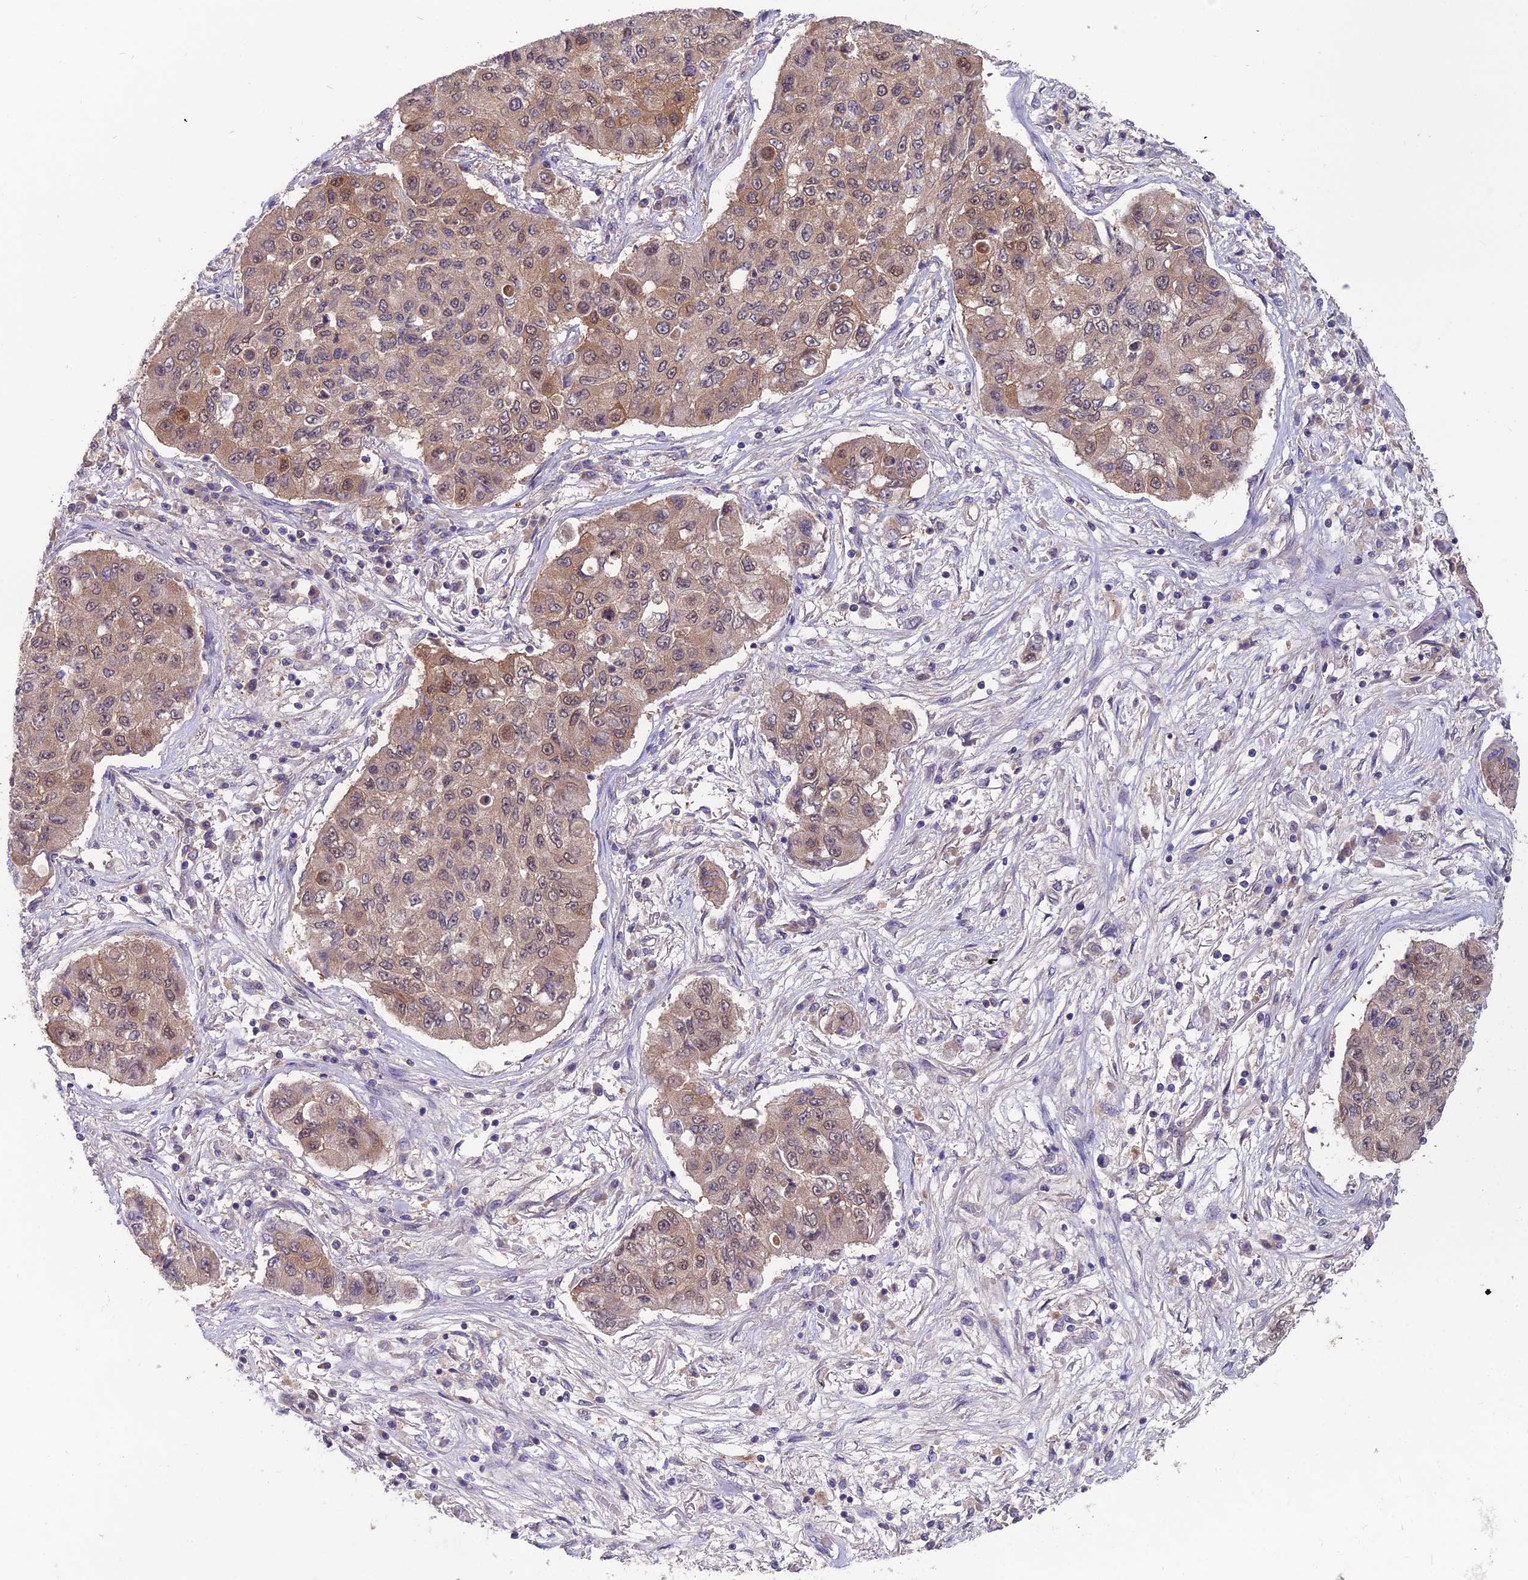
{"staining": {"intensity": "weak", "quantity": ">75%", "location": "cytoplasmic/membranous,nuclear"}, "tissue": "lung cancer", "cell_type": "Tumor cells", "image_type": "cancer", "snomed": [{"axis": "morphology", "description": "Squamous cell carcinoma, NOS"}, {"axis": "topography", "description": "Lung"}], "caption": "Approximately >75% of tumor cells in human lung squamous cell carcinoma exhibit weak cytoplasmic/membranous and nuclear protein expression as visualized by brown immunohistochemical staining.", "gene": "MVD", "patient": {"sex": "male", "age": 74}}